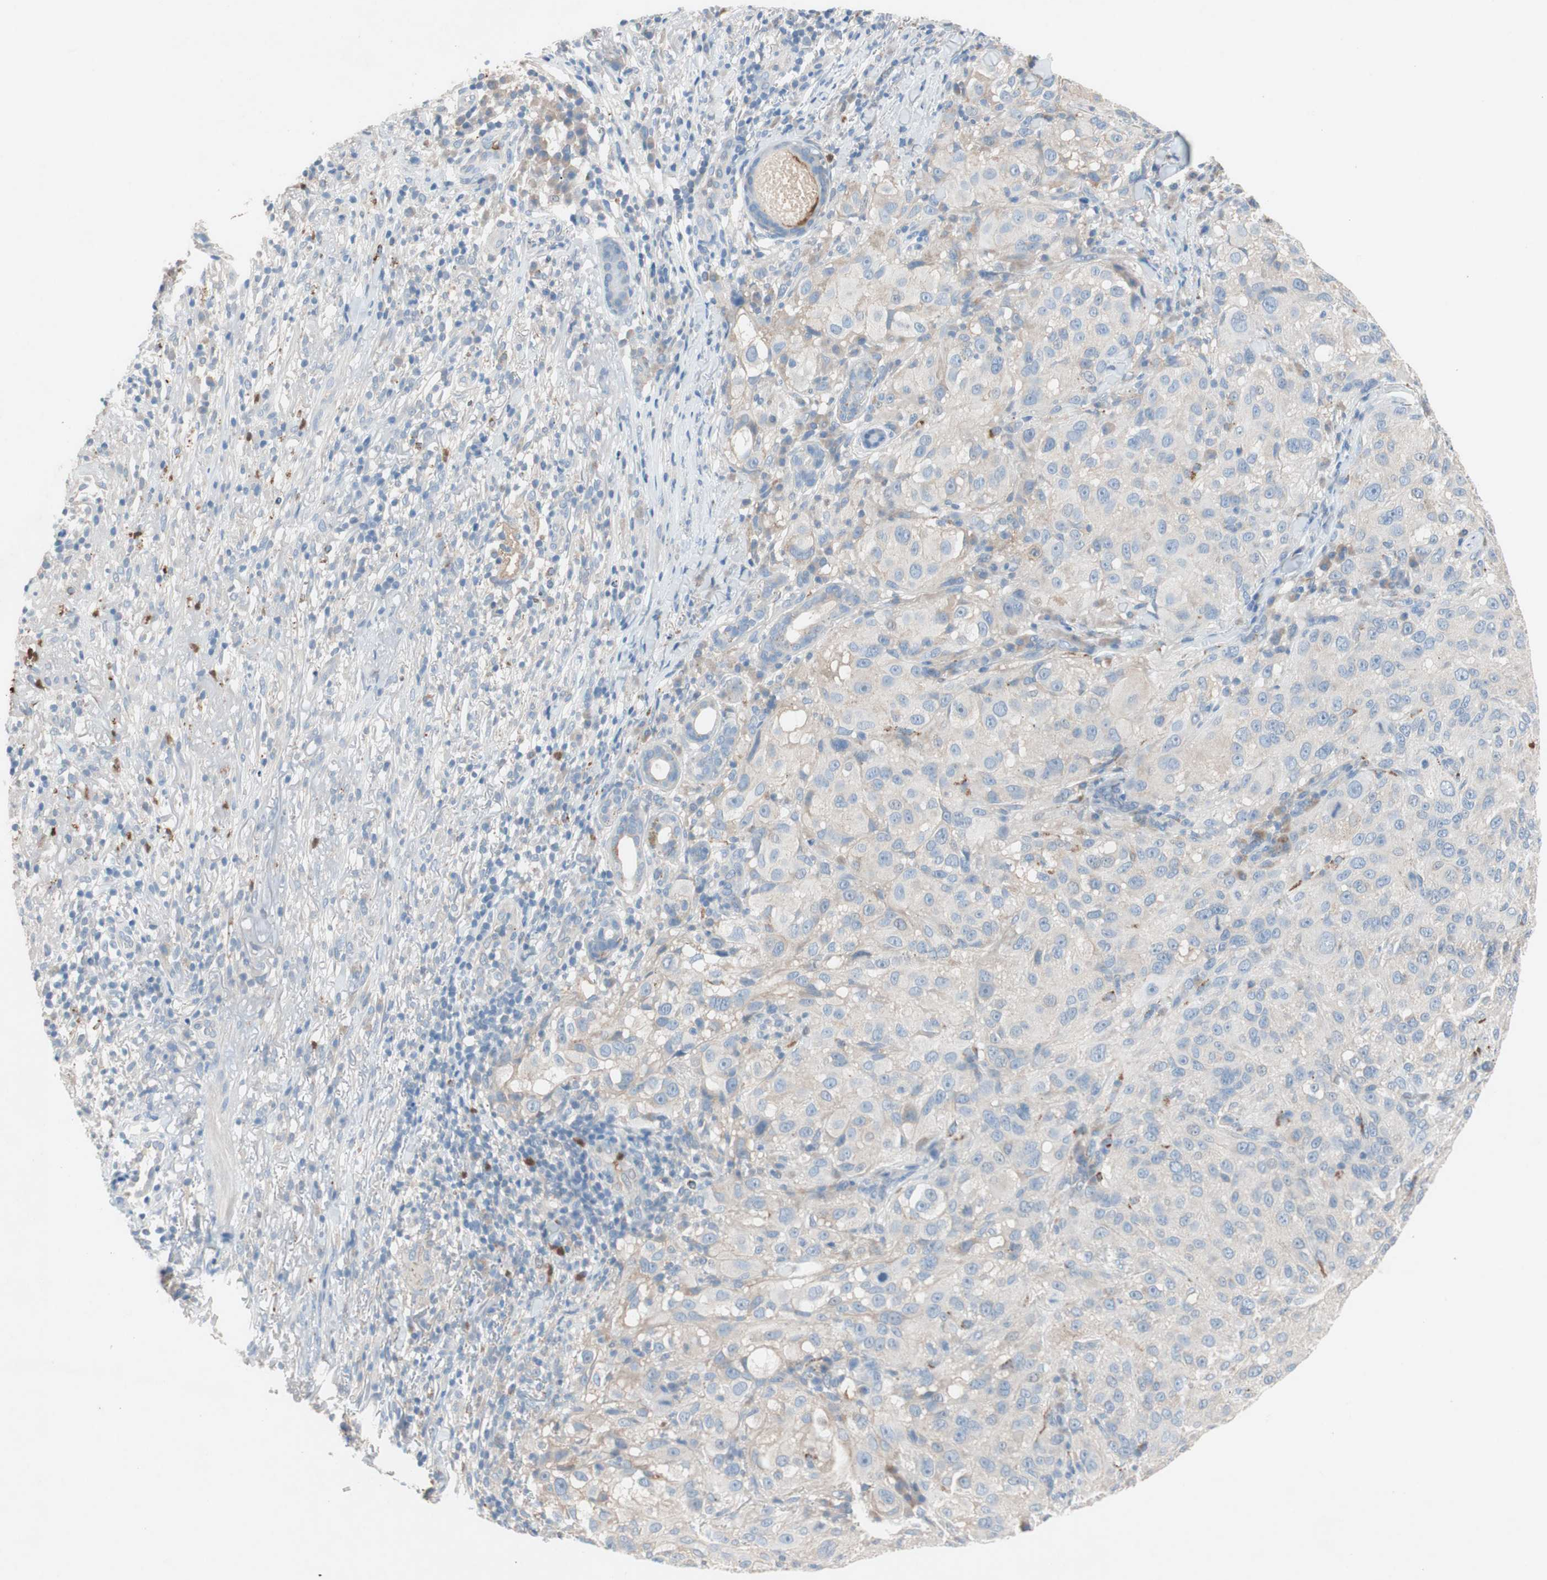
{"staining": {"intensity": "weak", "quantity": "<25%", "location": "cytoplasmic/membranous"}, "tissue": "melanoma", "cell_type": "Tumor cells", "image_type": "cancer", "snomed": [{"axis": "morphology", "description": "Necrosis, NOS"}, {"axis": "morphology", "description": "Malignant melanoma, NOS"}, {"axis": "topography", "description": "Skin"}], "caption": "This is an immunohistochemistry histopathology image of human melanoma. There is no positivity in tumor cells.", "gene": "CLEC4D", "patient": {"sex": "female", "age": 87}}